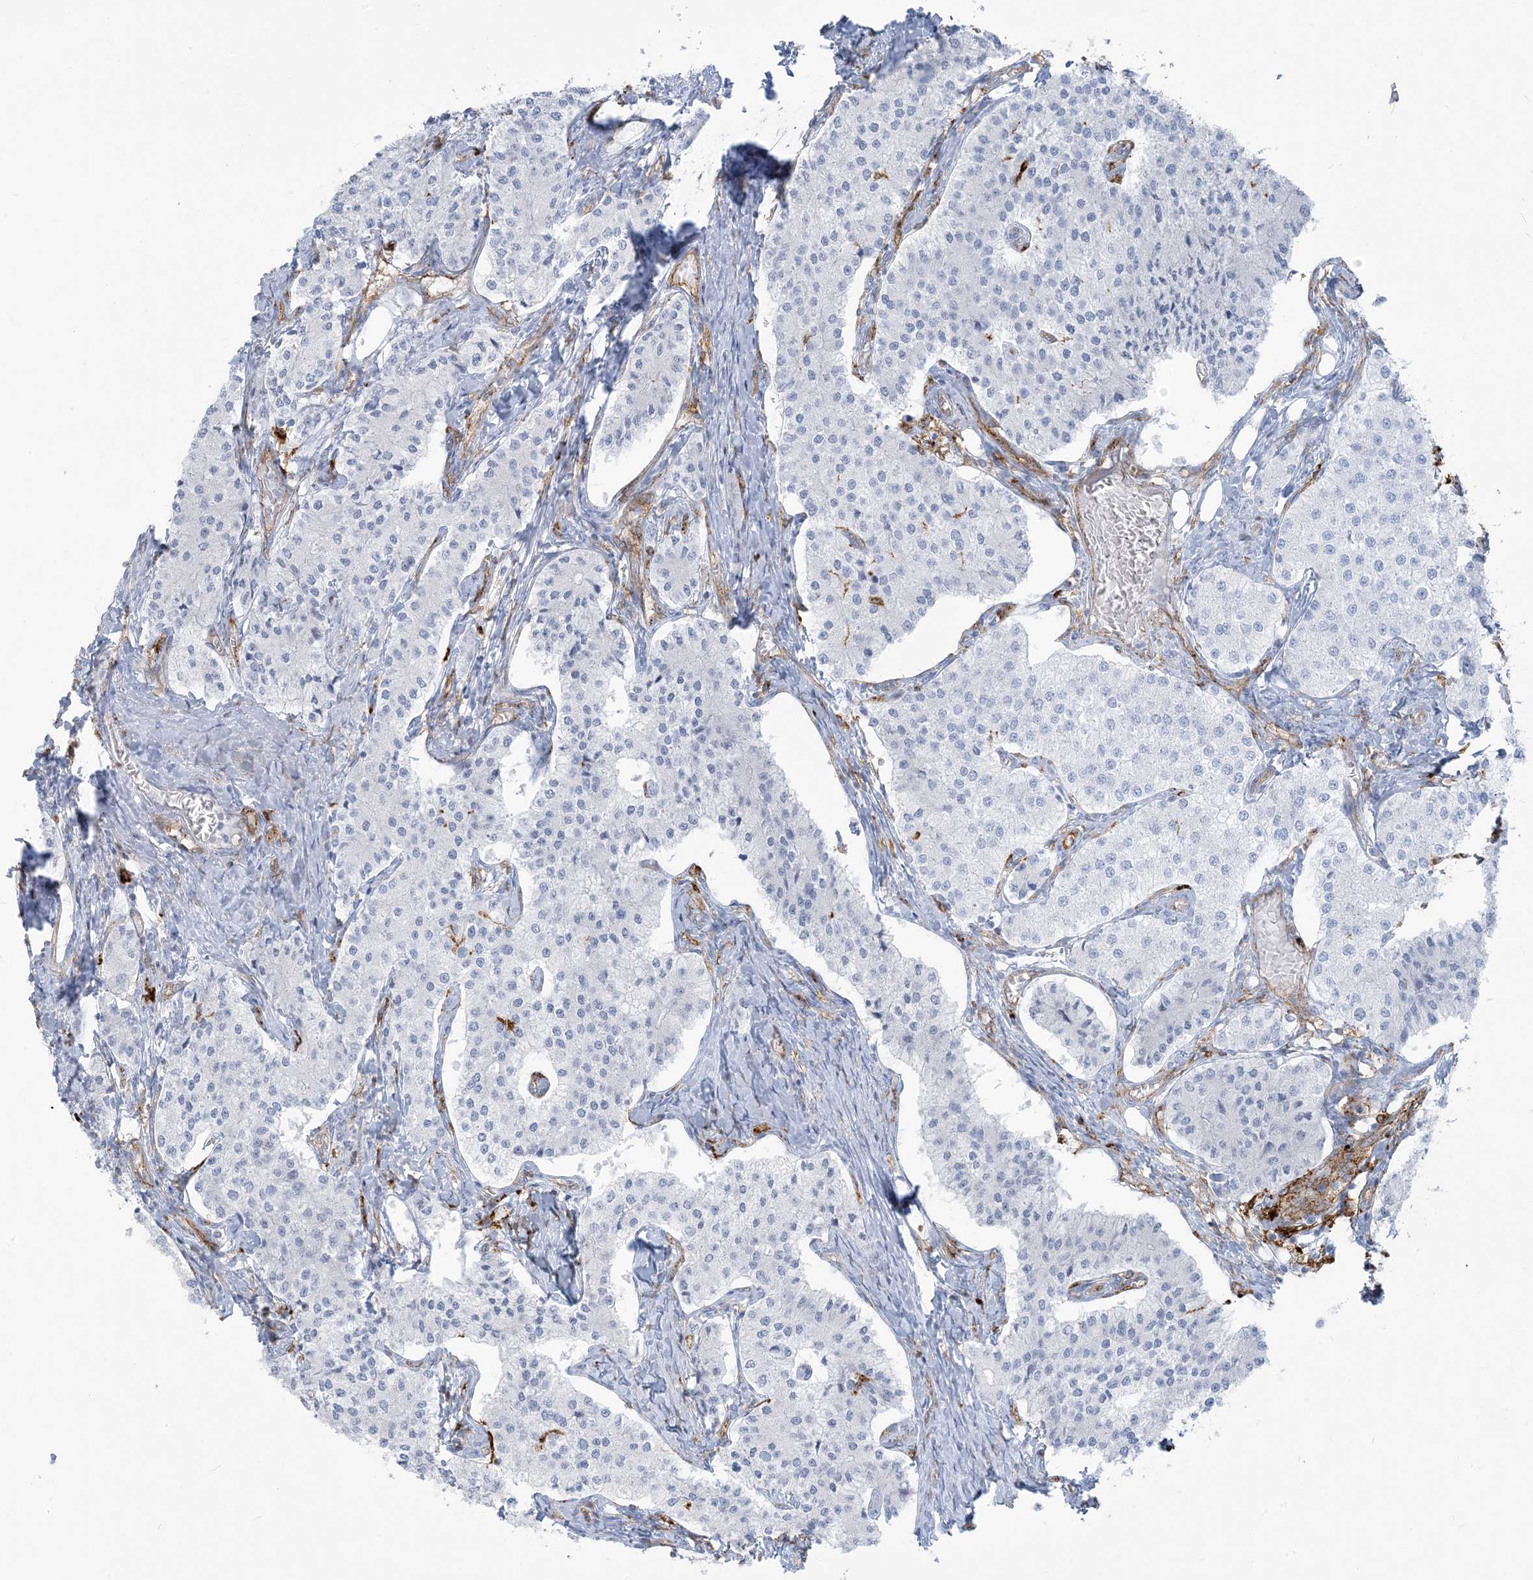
{"staining": {"intensity": "negative", "quantity": "none", "location": "none"}, "tissue": "carcinoid", "cell_type": "Tumor cells", "image_type": "cancer", "snomed": [{"axis": "morphology", "description": "Carcinoid, malignant, NOS"}, {"axis": "topography", "description": "Colon"}], "caption": "A photomicrograph of carcinoid (malignant) stained for a protein shows no brown staining in tumor cells.", "gene": "HLA-DRB1", "patient": {"sex": "female", "age": 52}}